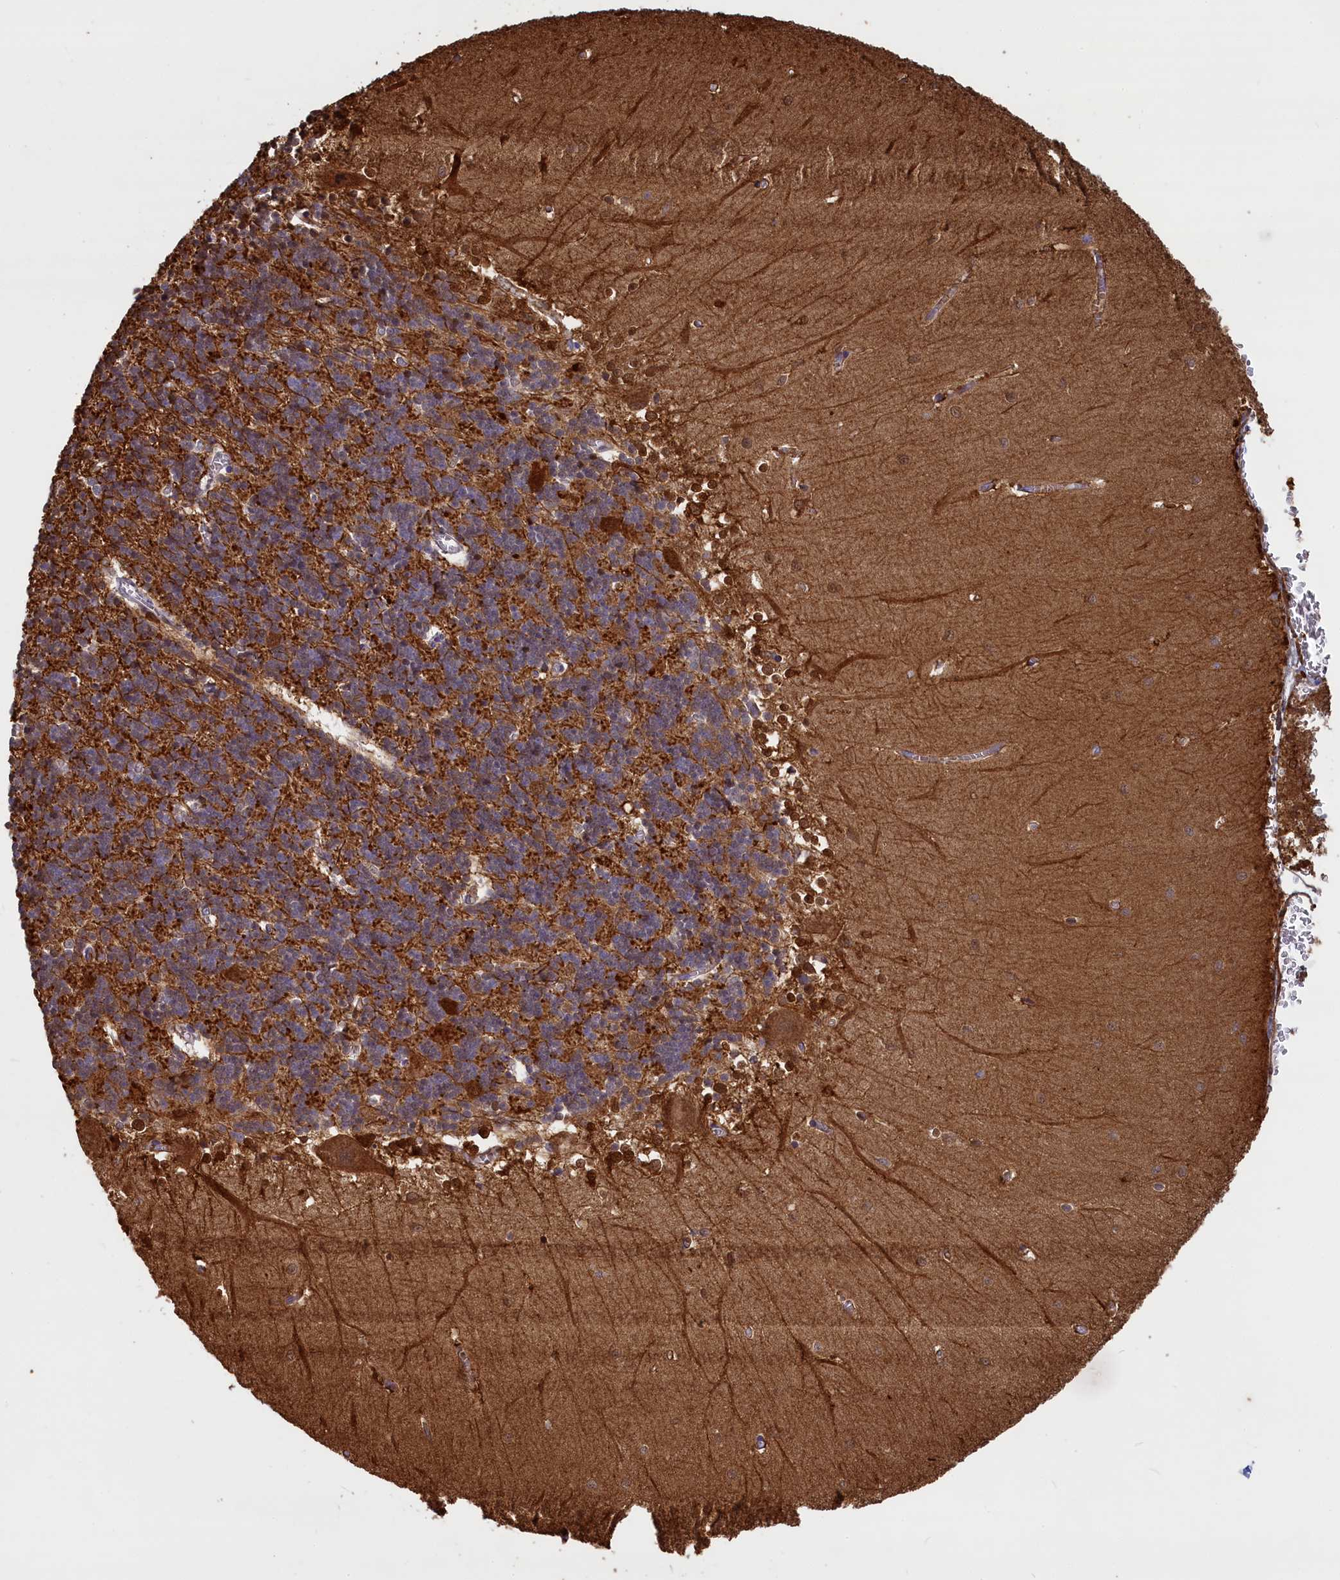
{"staining": {"intensity": "strong", "quantity": "25%-75%", "location": "cytoplasmic/membranous"}, "tissue": "cerebellum", "cell_type": "Cells in granular layer", "image_type": "normal", "snomed": [{"axis": "morphology", "description": "Normal tissue, NOS"}, {"axis": "topography", "description": "Cerebellum"}], "caption": "Immunohistochemistry (IHC) of benign human cerebellum displays high levels of strong cytoplasmic/membranous staining in about 25%-75% of cells in granular layer.", "gene": "UCHL3", "patient": {"sex": "male", "age": 37}}